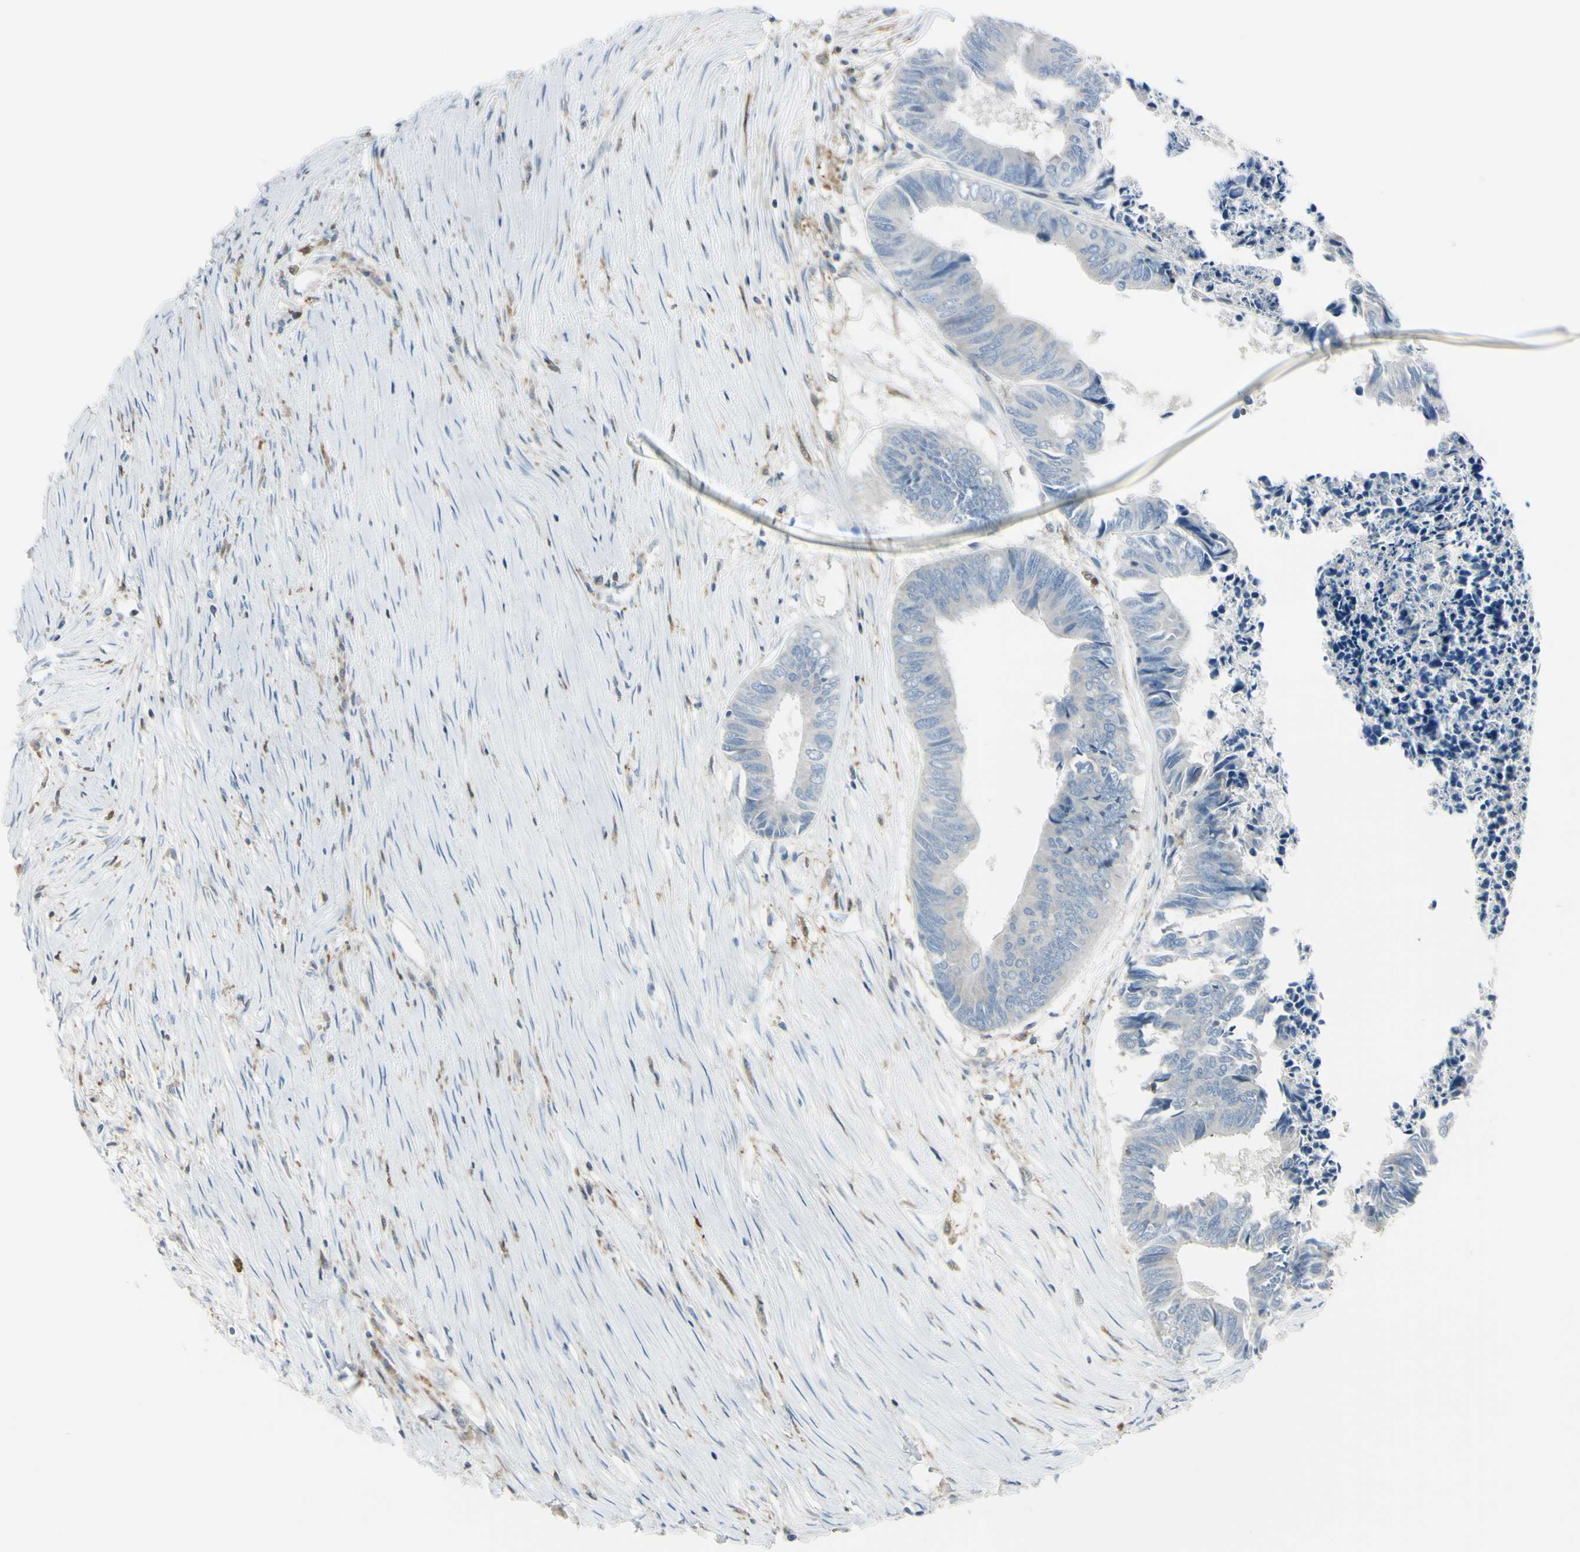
{"staining": {"intensity": "negative", "quantity": "none", "location": "none"}, "tissue": "colorectal cancer", "cell_type": "Tumor cells", "image_type": "cancer", "snomed": [{"axis": "morphology", "description": "Adenocarcinoma, NOS"}, {"axis": "topography", "description": "Rectum"}], "caption": "This is a micrograph of immunohistochemistry (IHC) staining of colorectal adenocarcinoma, which shows no expression in tumor cells.", "gene": "CYRIB", "patient": {"sex": "male", "age": 63}}